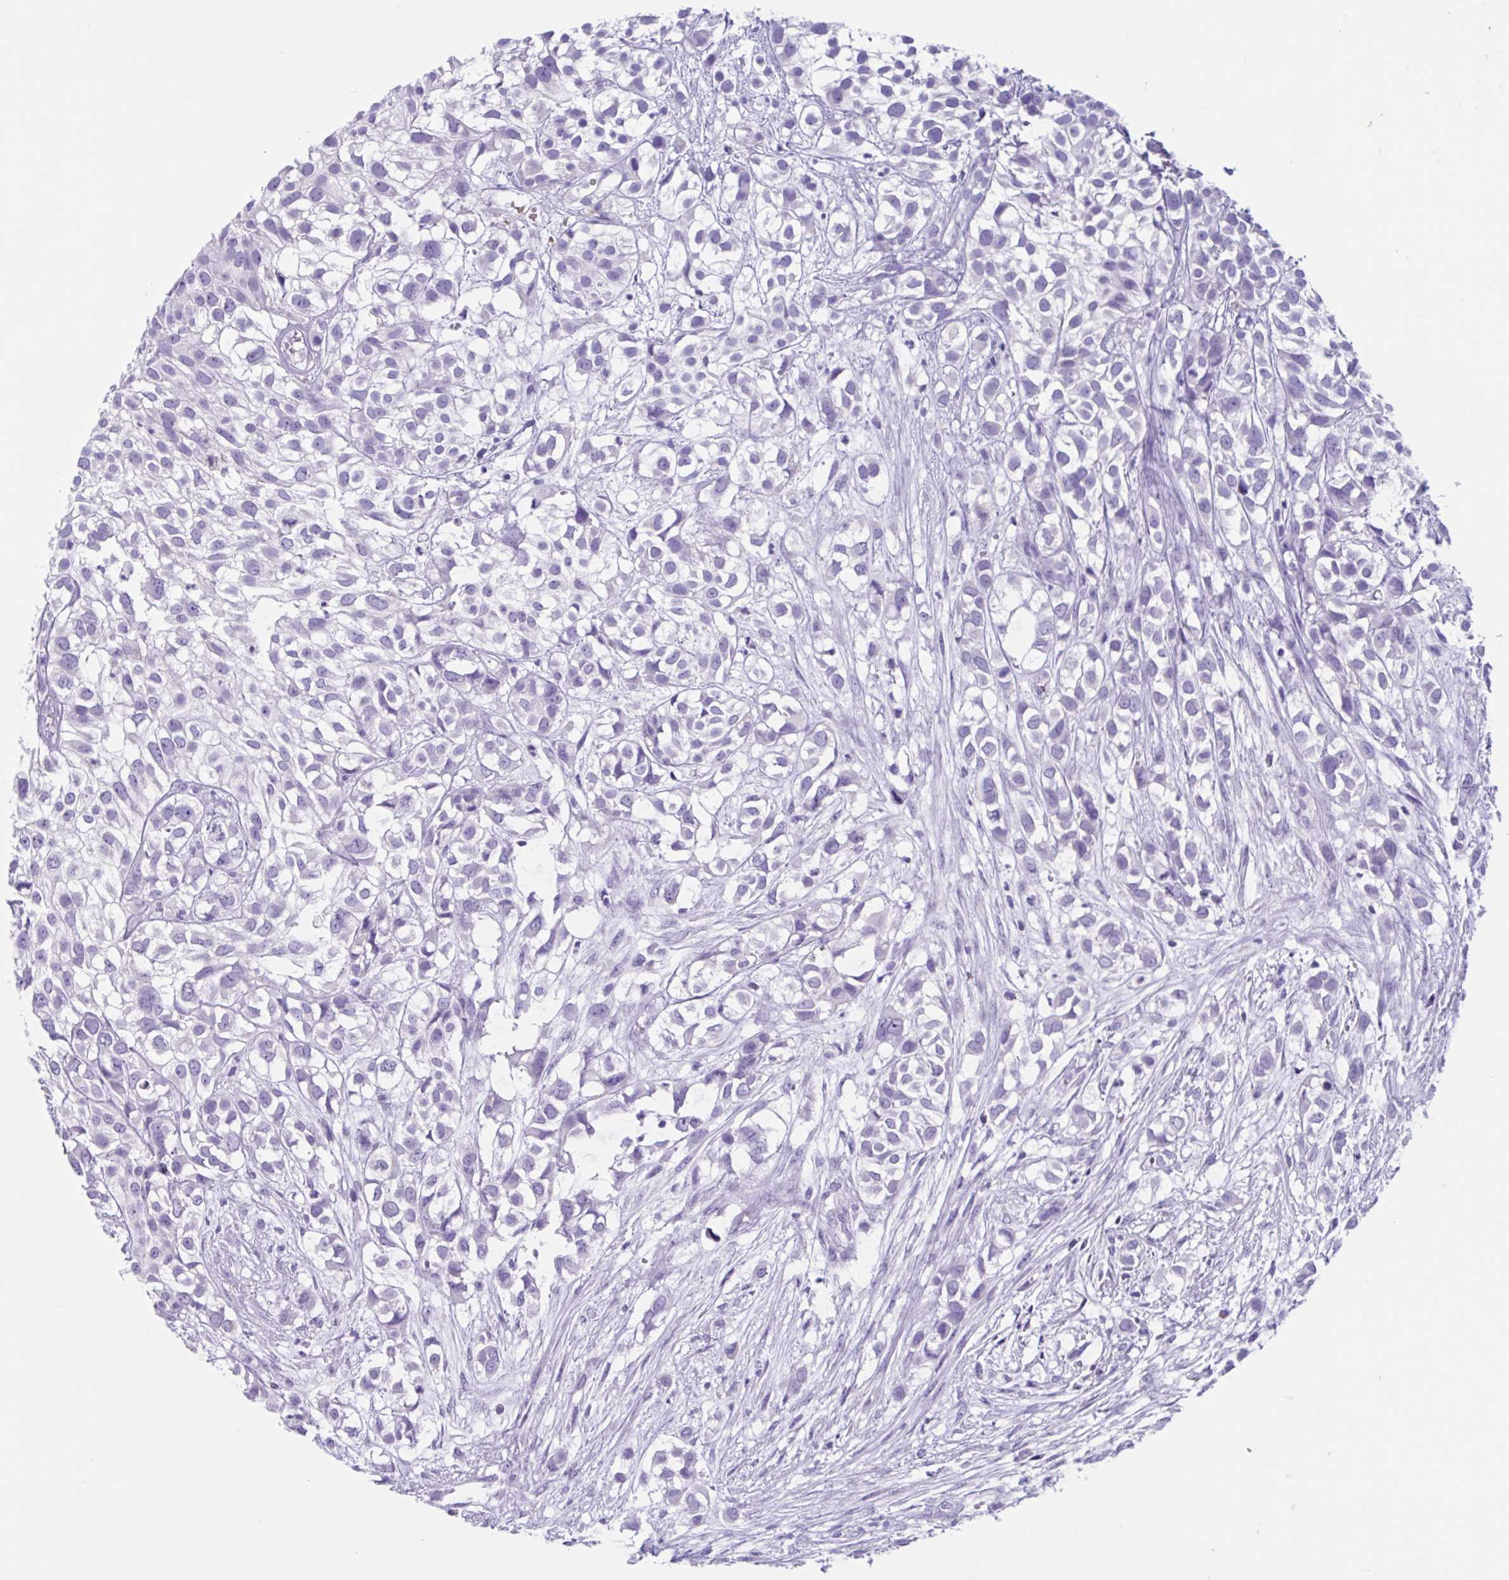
{"staining": {"intensity": "negative", "quantity": "none", "location": "none"}, "tissue": "urothelial cancer", "cell_type": "Tumor cells", "image_type": "cancer", "snomed": [{"axis": "morphology", "description": "Urothelial carcinoma, High grade"}, {"axis": "topography", "description": "Urinary bladder"}], "caption": "Tumor cells show no significant staining in urothelial carcinoma (high-grade).", "gene": "USP35", "patient": {"sex": "male", "age": 56}}